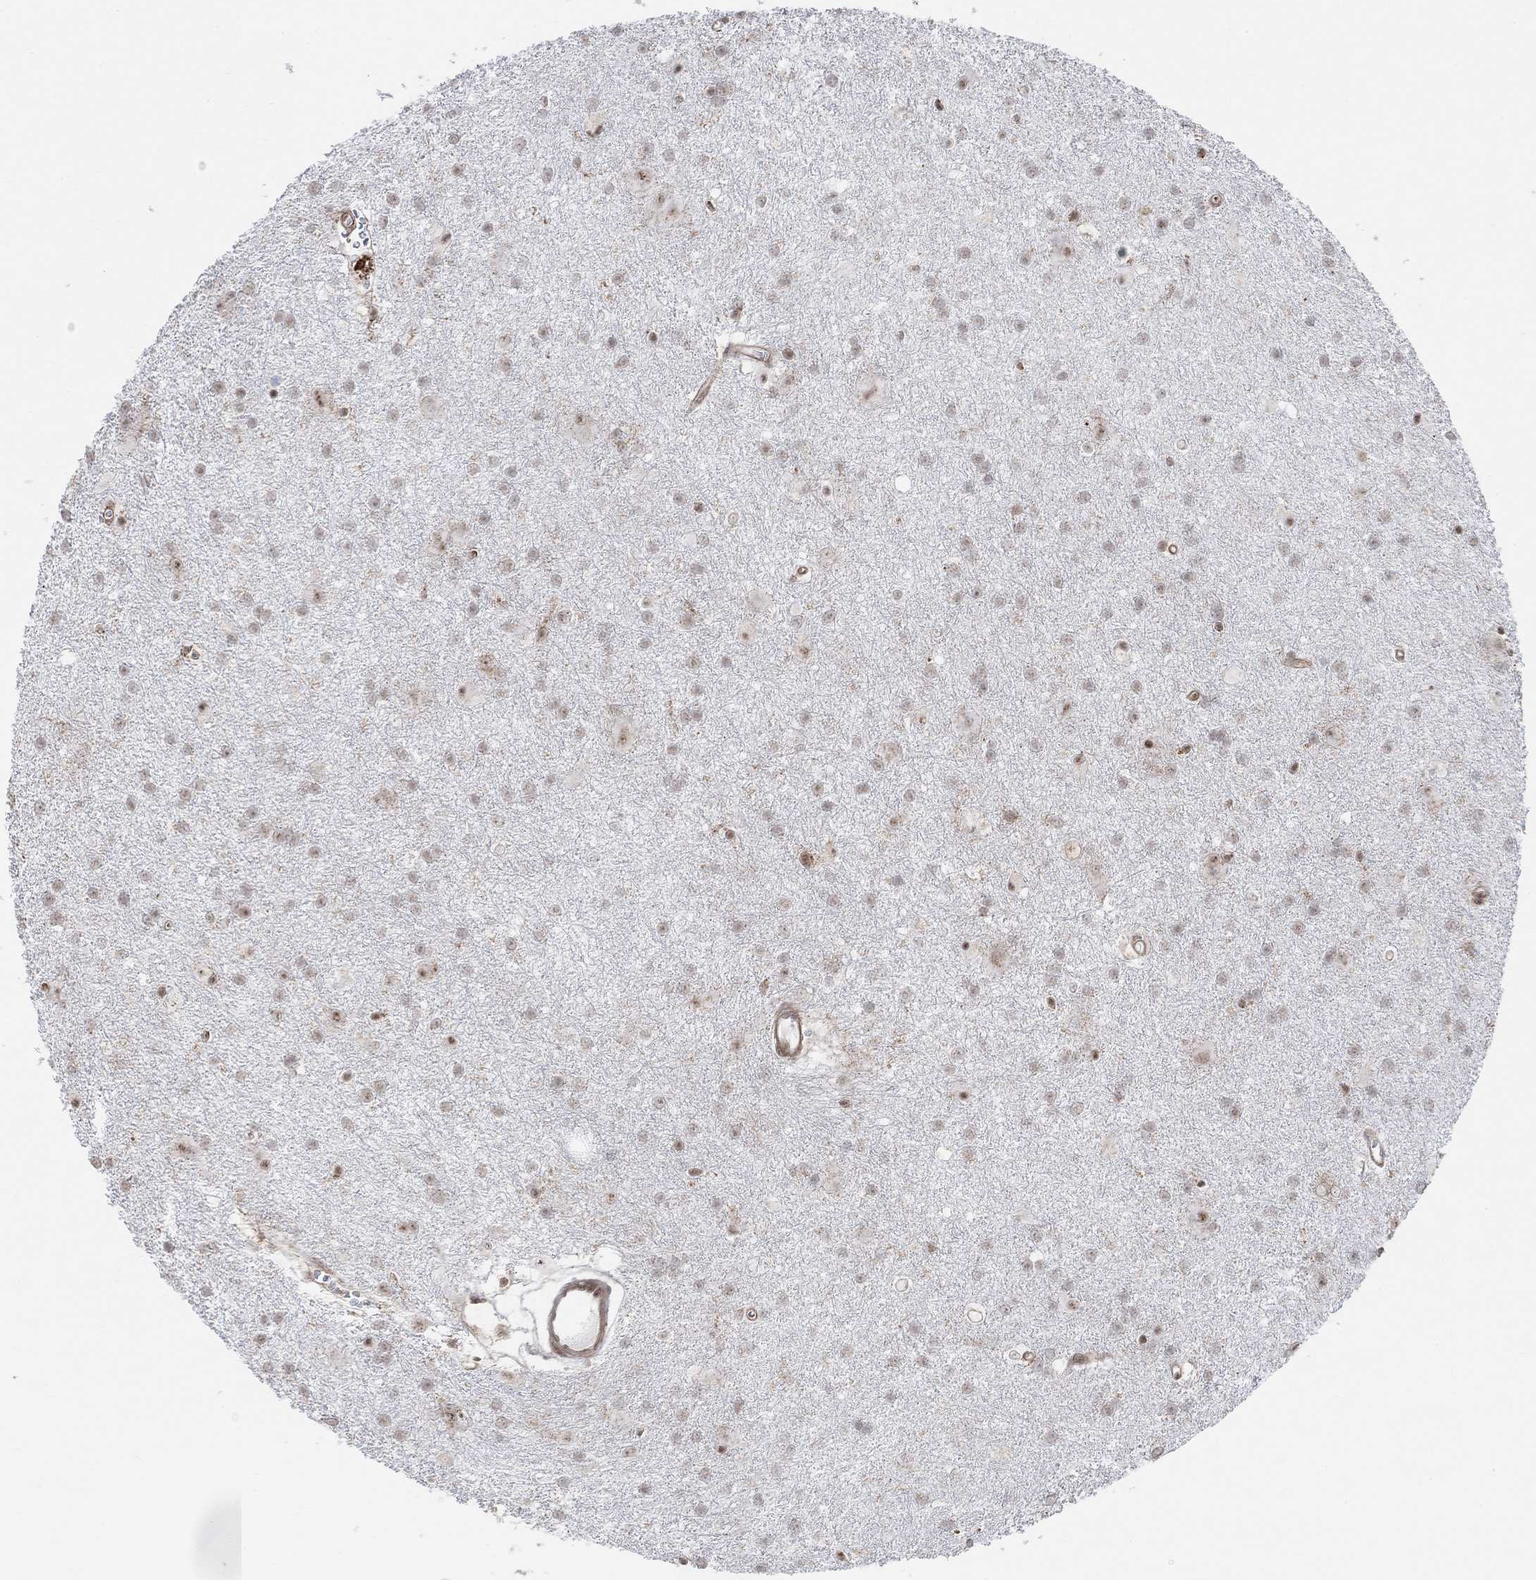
{"staining": {"intensity": "negative", "quantity": "none", "location": "none"}, "tissue": "glioma", "cell_type": "Tumor cells", "image_type": "cancer", "snomed": [{"axis": "morphology", "description": "Glioma, malignant, Low grade"}, {"axis": "topography", "description": "Brain"}], "caption": "A high-resolution photomicrograph shows immunohistochemistry (IHC) staining of low-grade glioma (malignant), which demonstrates no significant expression in tumor cells. The staining is performed using DAB brown chromogen with nuclei counter-stained in using hematoxylin.", "gene": "PWWP2B", "patient": {"sex": "male", "age": 58}}